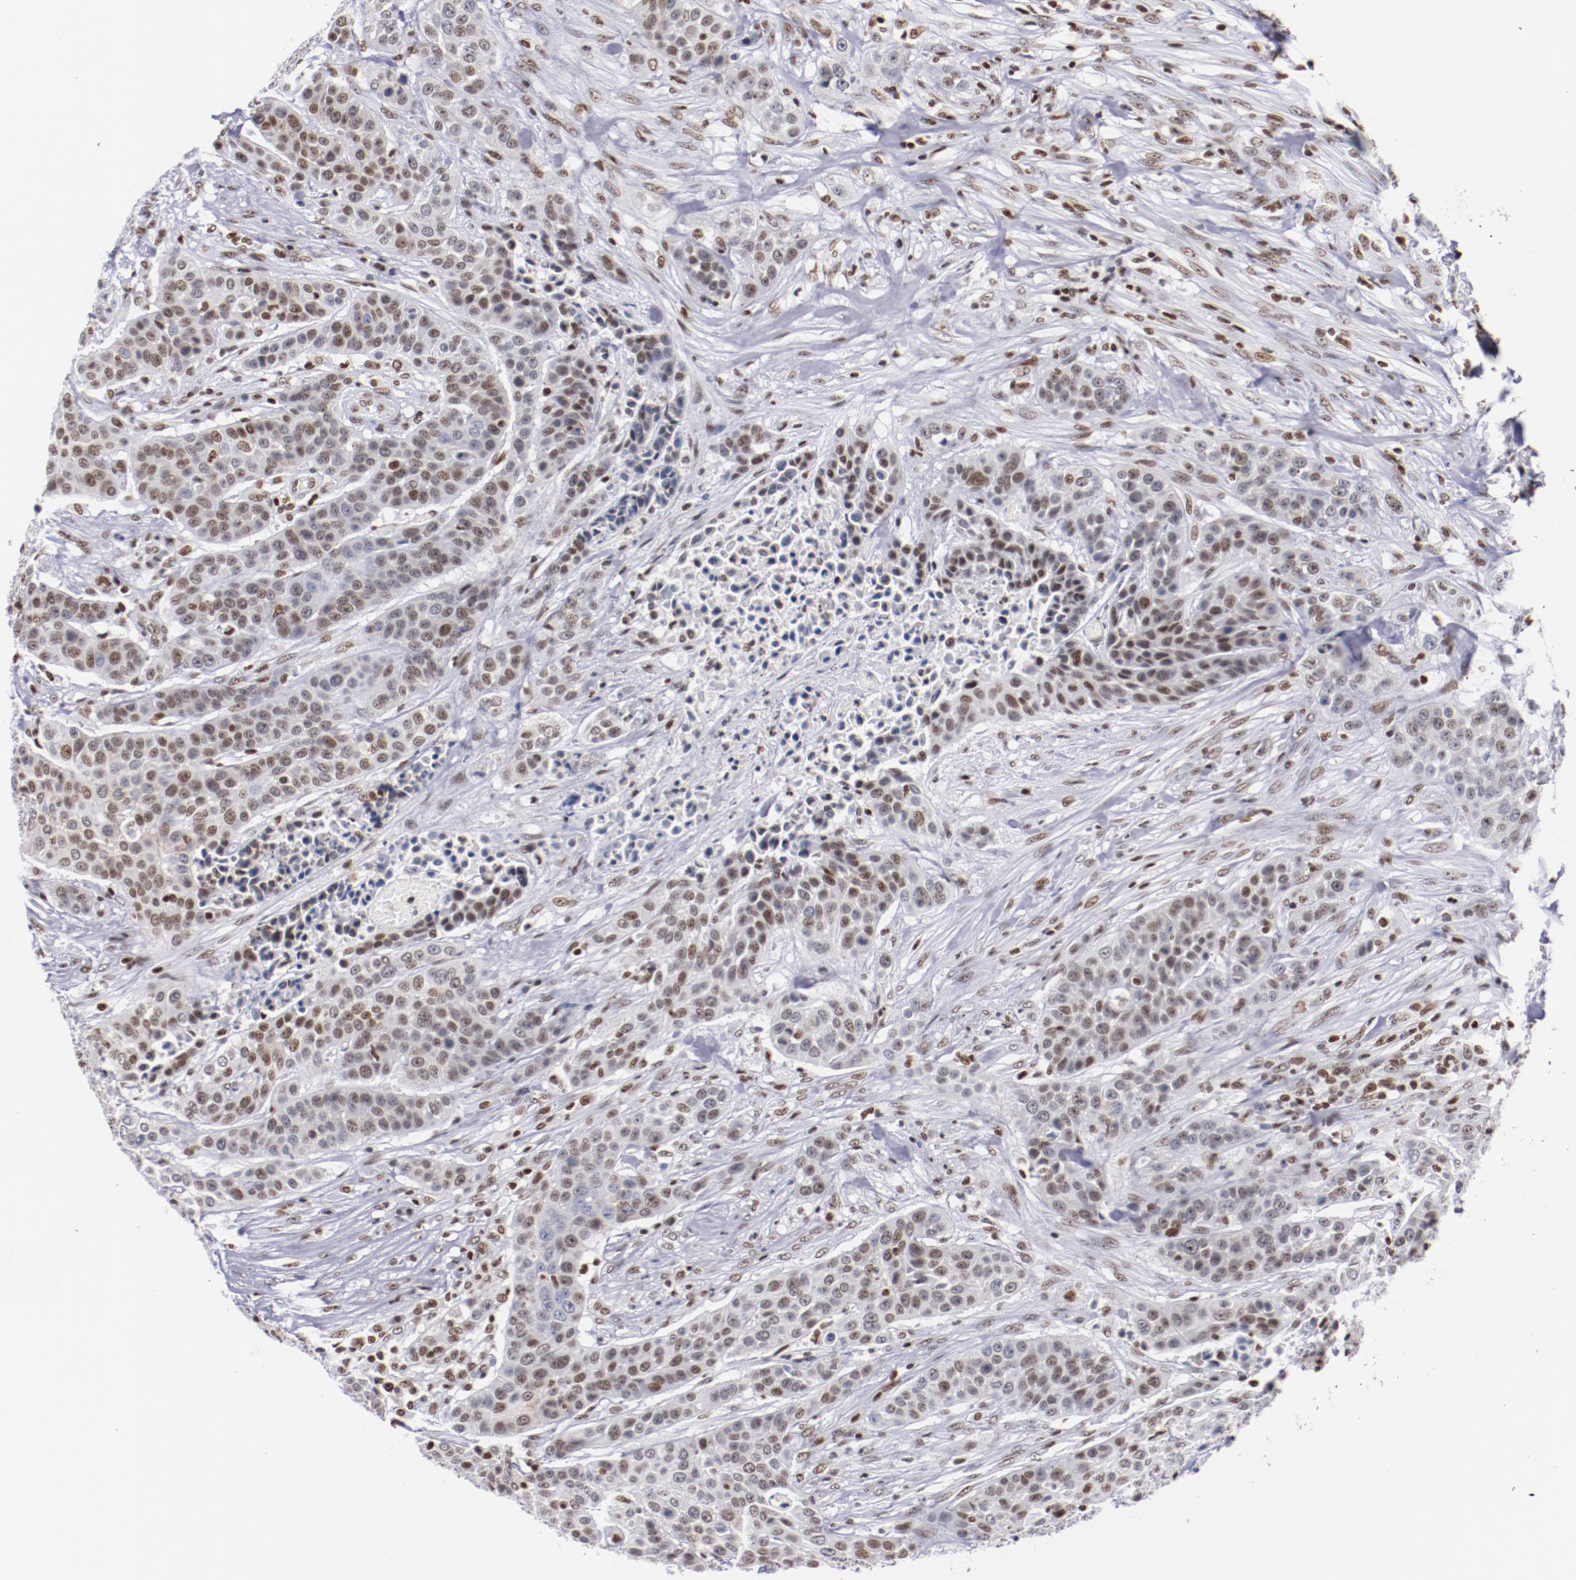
{"staining": {"intensity": "weak", "quantity": ">75%", "location": "nuclear"}, "tissue": "urothelial cancer", "cell_type": "Tumor cells", "image_type": "cancer", "snomed": [{"axis": "morphology", "description": "Urothelial carcinoma, High grade"}, {"axis": "topography", "description": "Urinary bladder"}], "caption": "Immunohistochemistry (DAB) staining of human urothelial cancer shows weak nuclear protein expression in approximately >75% of tumor cells. (Brightfield microscopy of DAB IHC at high magnification).", "gene": "IFI16", "patient": {"sex": "male", "age": 74}}